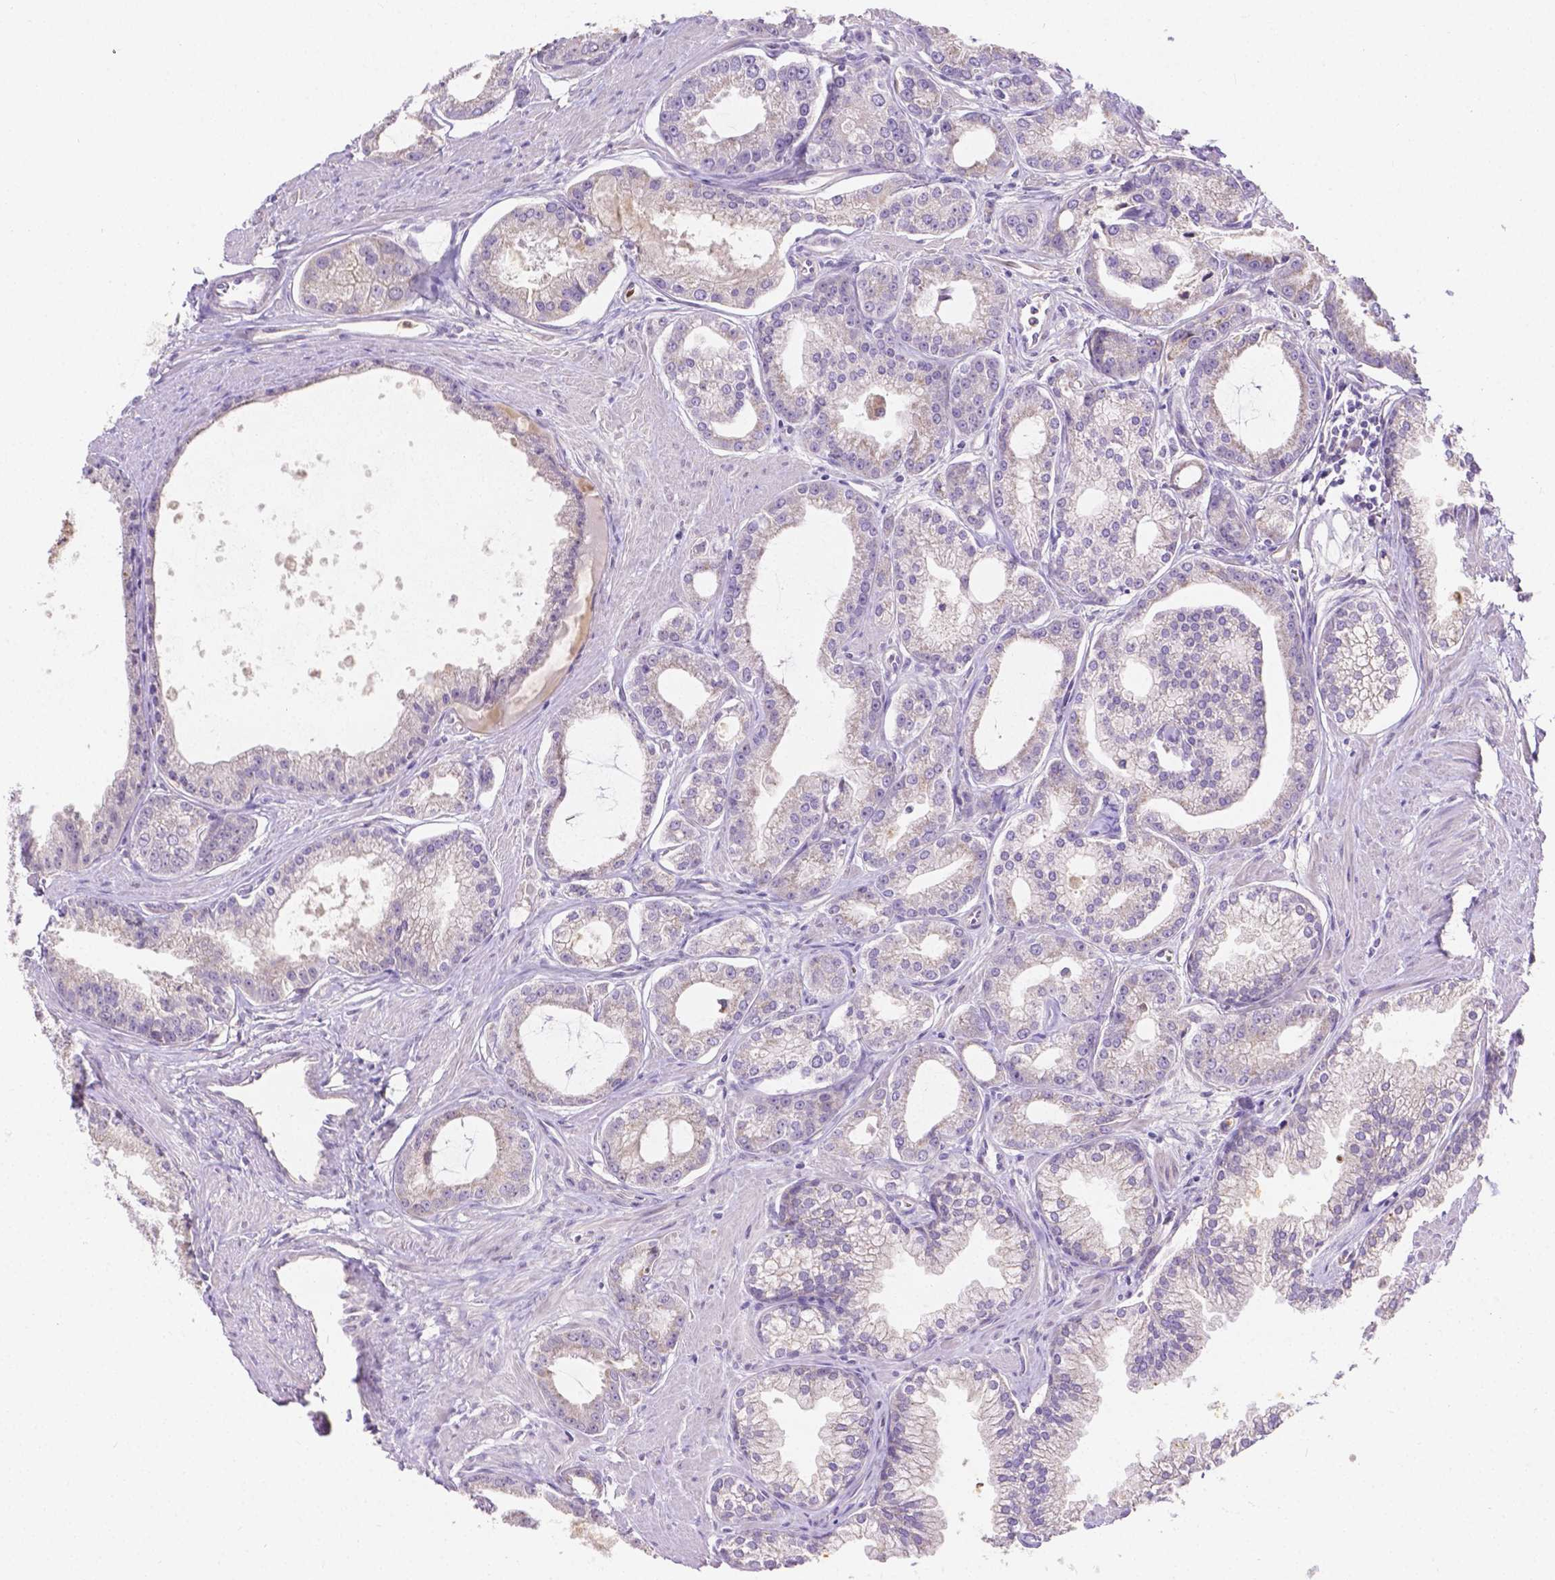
{"staining": {"intensity": "negative", "quantity": "none", "location": "none"}, "tissue": "prostate cancer", "cell_type": "Tumor cells", "image_type": "cancer", "snomed": [{"axis": "morphology", "description": "Adenocarcinoma, NOS"}, {"axis": "topography", "description": "Prostate"}], "caption": "Tumor cells are negative for protein expression in human prostate cancer.", "gene": "ZNRD2", "patient": {"sex": "male", "age": 71}}